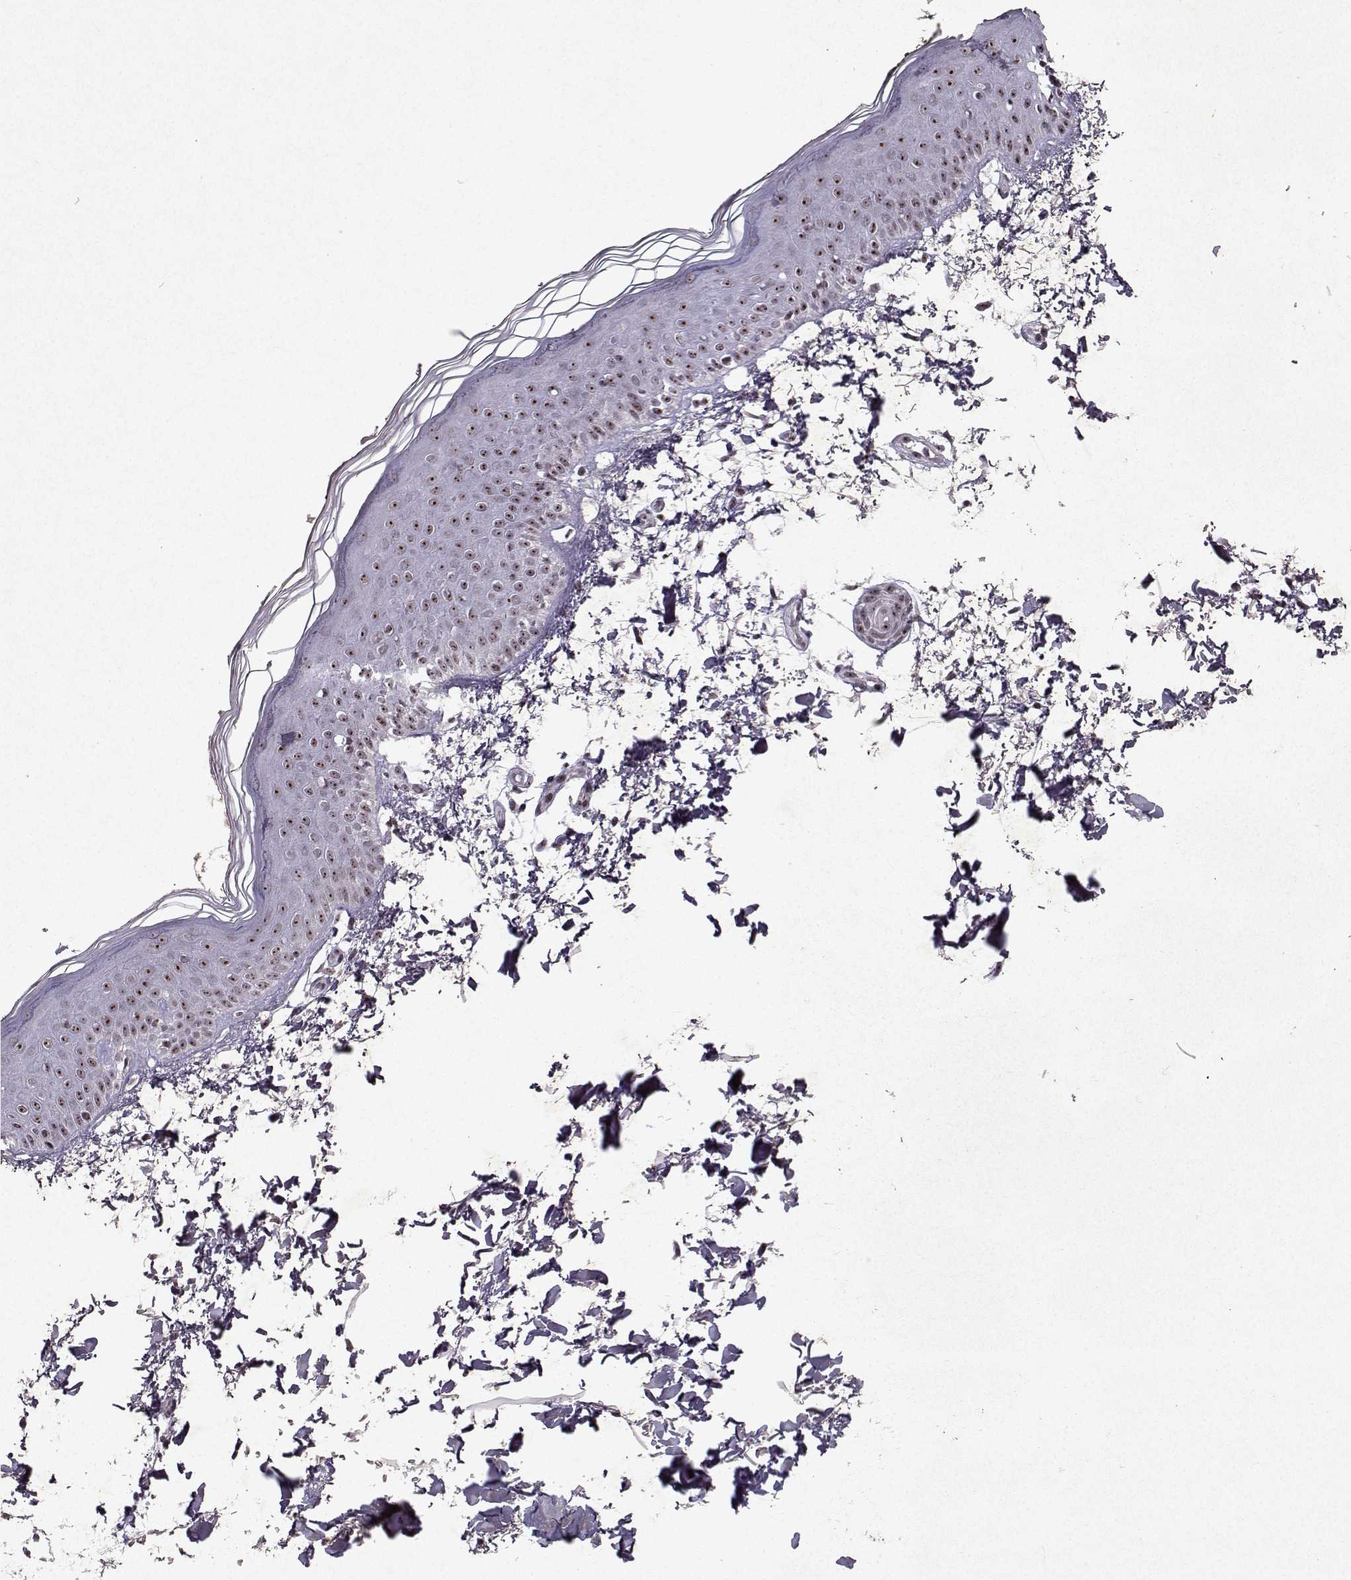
{"staining": {"intensity": "negative", "quantity": "none", "location": "none"}, "tissue": "skin", "cell_type": "Fibroblasts", "image_type": "normal", "snomed": [{"axis": "morphology", "description": "Normal tissue, NOS"}, {"axis": "topography", "description": "Skin"}], "caption": "The IHC photomicrograph has no significant expression in fibroblasts of skin. The staining is performed using DAB brown chromogen with nuclei counter-stained in using hematoxylin.", "gene": "DDX56", "patient": {"sex": "female", "age": 62}}